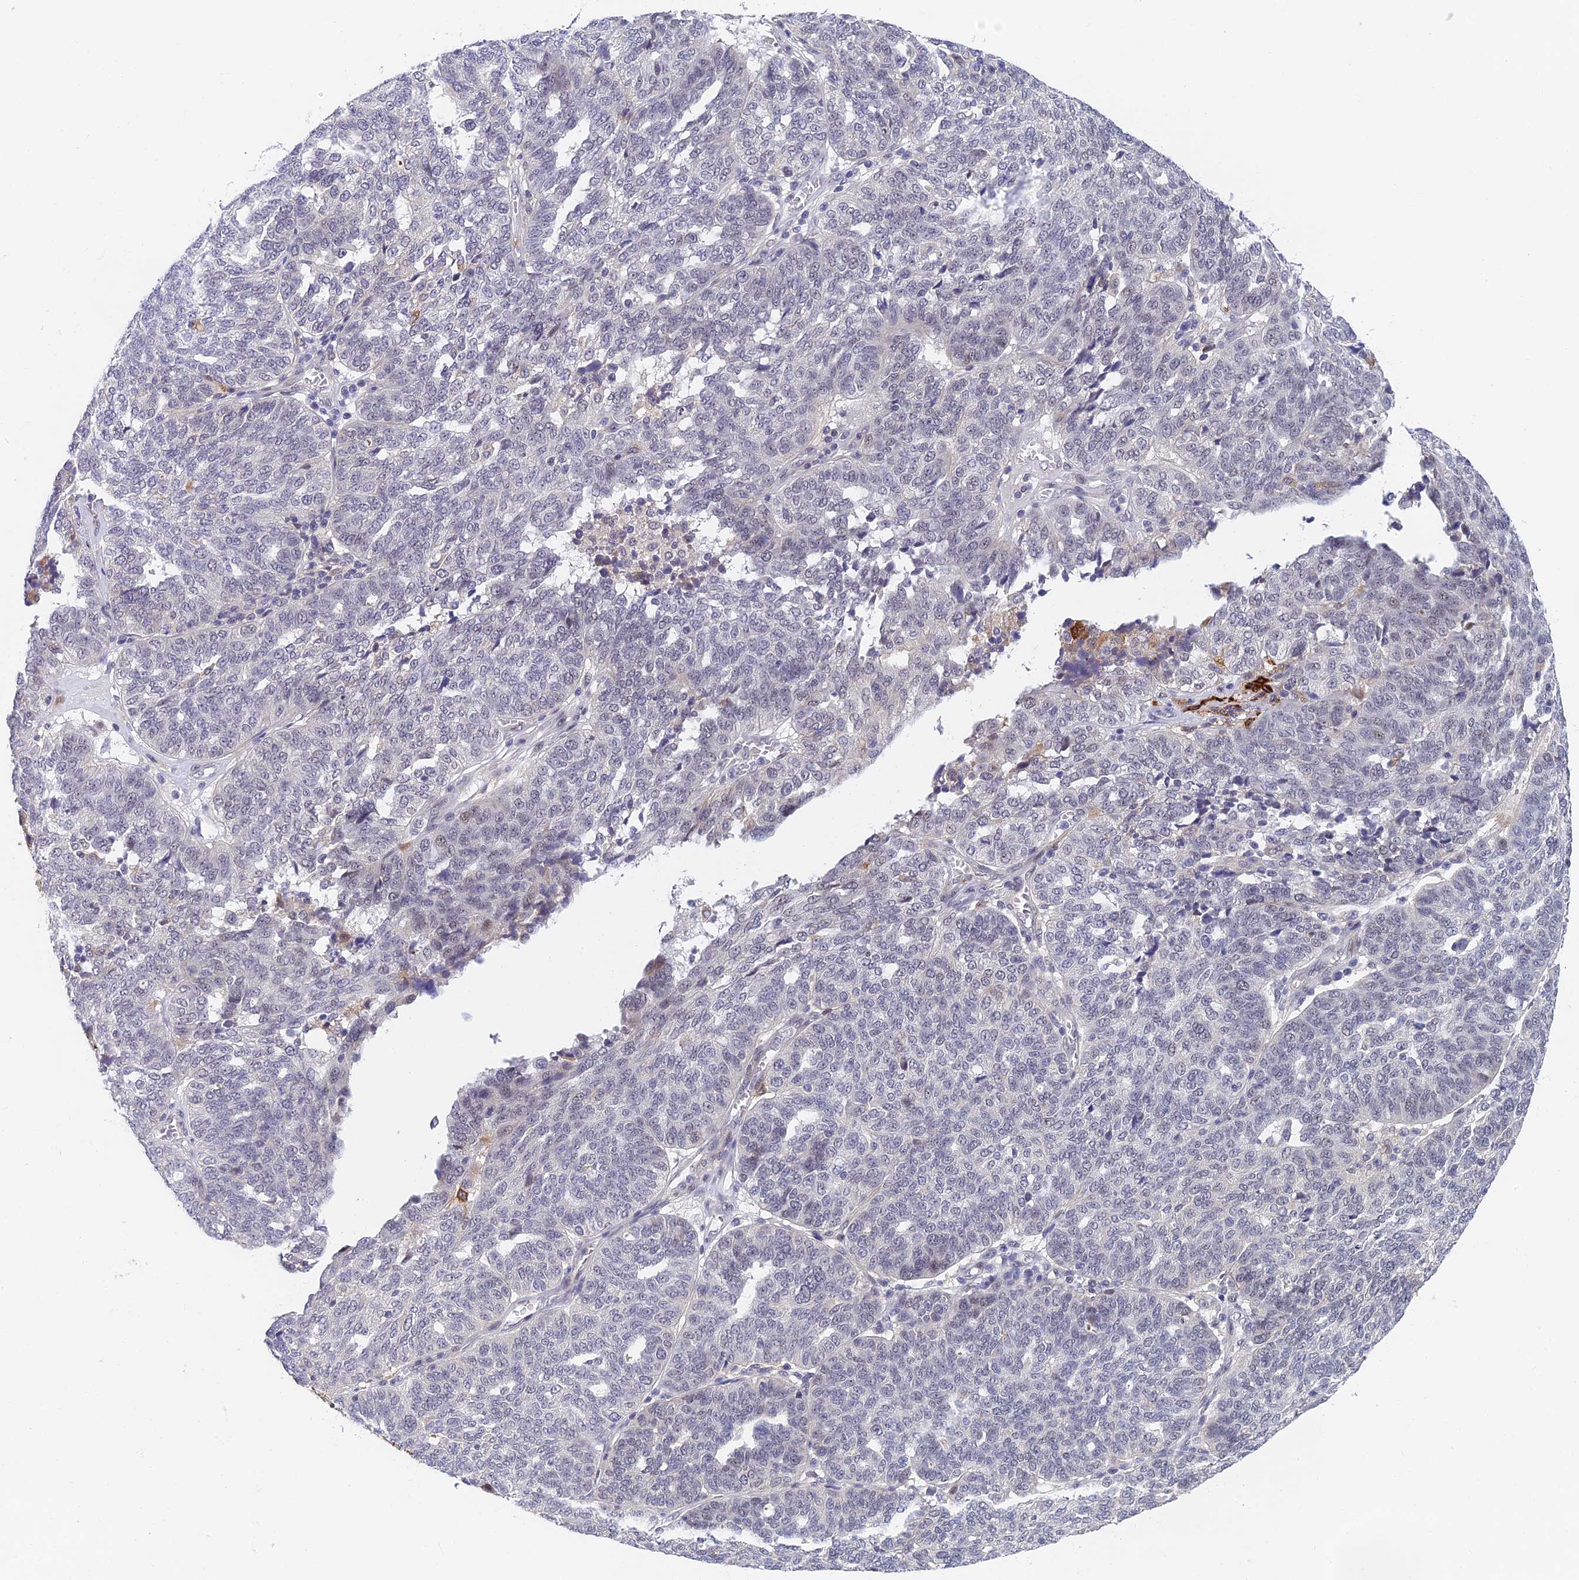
{"staining": {"intensity": "weak", "quantity": "<25%", "location": "nuclear"}, "tissue": "ovarian cancer", "cell_type": "Tumor cells", "image_type": "cancer", "snomed": [{"axis": "morphology", "description": "Cystadenocarcinoma, serous, NOS"}, {"axis": "topography", "description": "Ovary"}], "caption": "Human serous cystadenocarcinoma (ovarian) stained for a protein using IHC shows no staining in tumor cells.", "gene": "NSMCE1", "patient": {"sex": "female", "age": 59}}